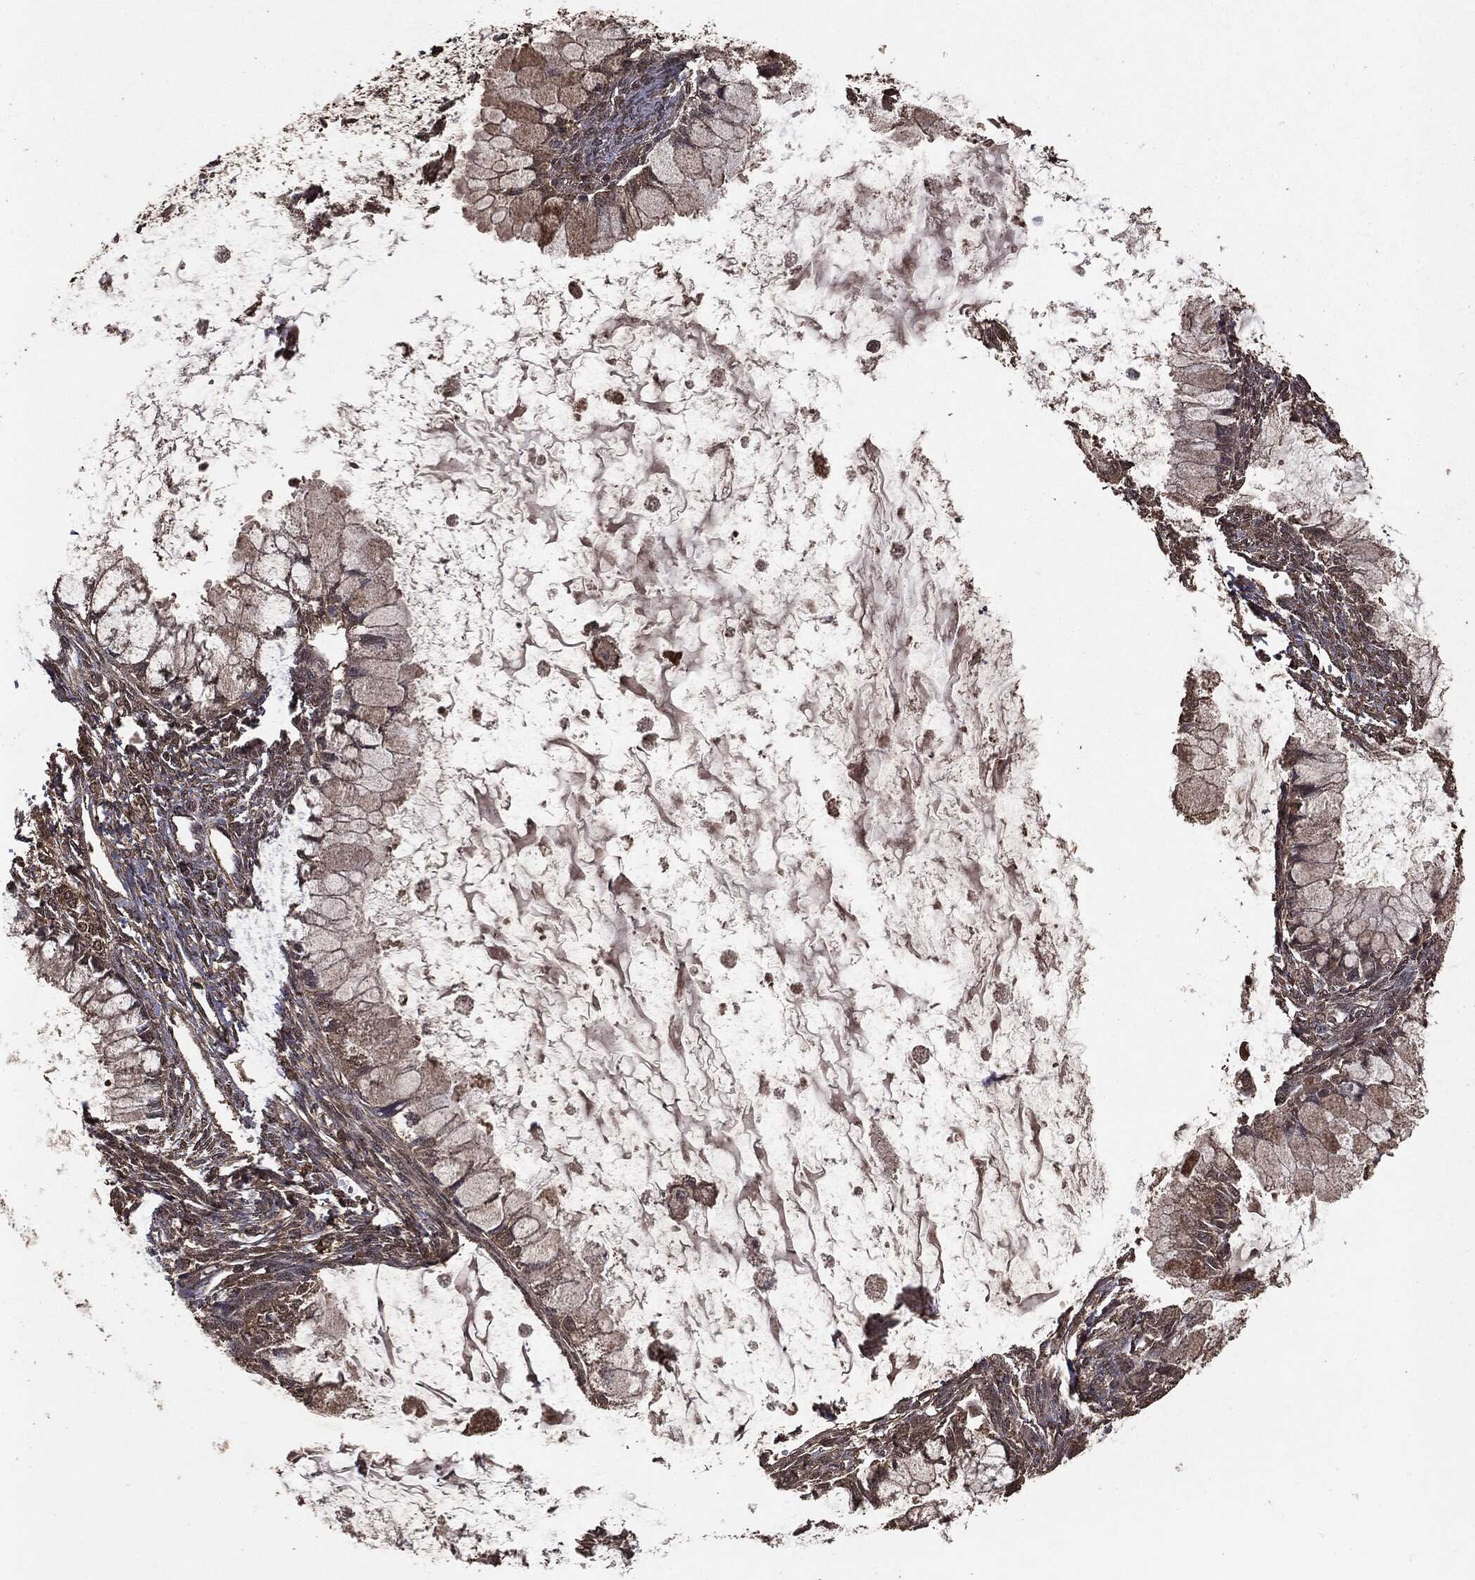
{"staining": {"intensity": "negative", "quantity": "none", "location": "none"}, "tissue": "ovarian cancer", "cell_type": "Tumor cells", "image_type": "cancer", "snomed": [{"axis": "morphology", "description": "Cystadenocarcinoma, mucinous, NOS"}, {"axis": "topography", "description": "Ovary"}], "caption": "This is an immunohistochemistry photomicrograph of human ovarian cancer (mucinous cystadenocarcinoma). There is no expression in tumor cells.", "gene": "NME1", "patient": {"sex": "female", "age": 34}}